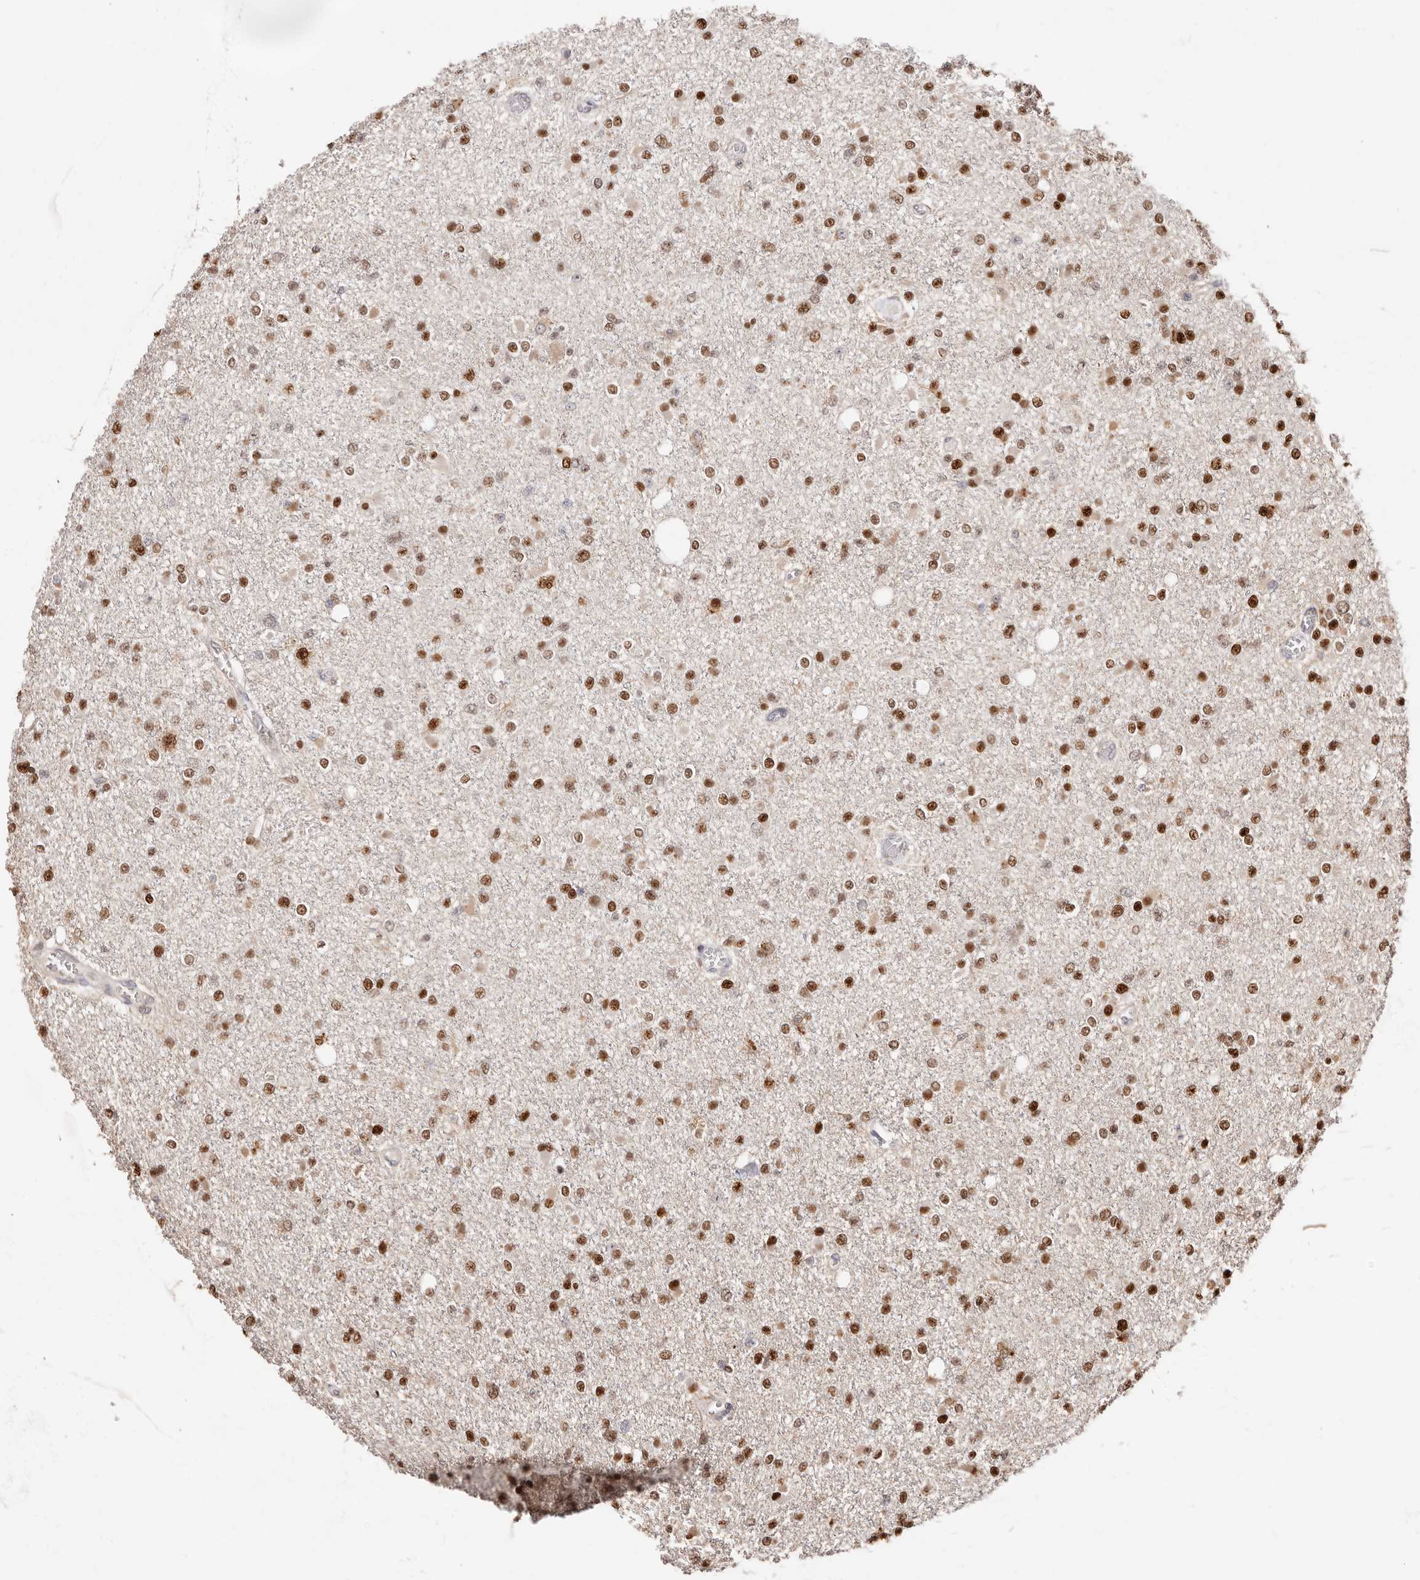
{"staining": {"intensity": "moderate", "quantity": ">75%", "location": "nuclear"}, "tissue": "glioma", "cell_type": "Tumor cells", "image_type": "cancer", "snomed": [{"axis": "morphology", "description": "Glioma, malignant, Low grade"}, {"axis": "topography", "description": "Brain"}], "caption": "Immunohistochemistry (DAB (3,3'-diaminobenzidine)) staining of glioma demonstrates moderate nuclear protein staining in approximately >75% of tumor cells.", "gene": "TKT", "patient": {"sex": "female", "age": 22}}